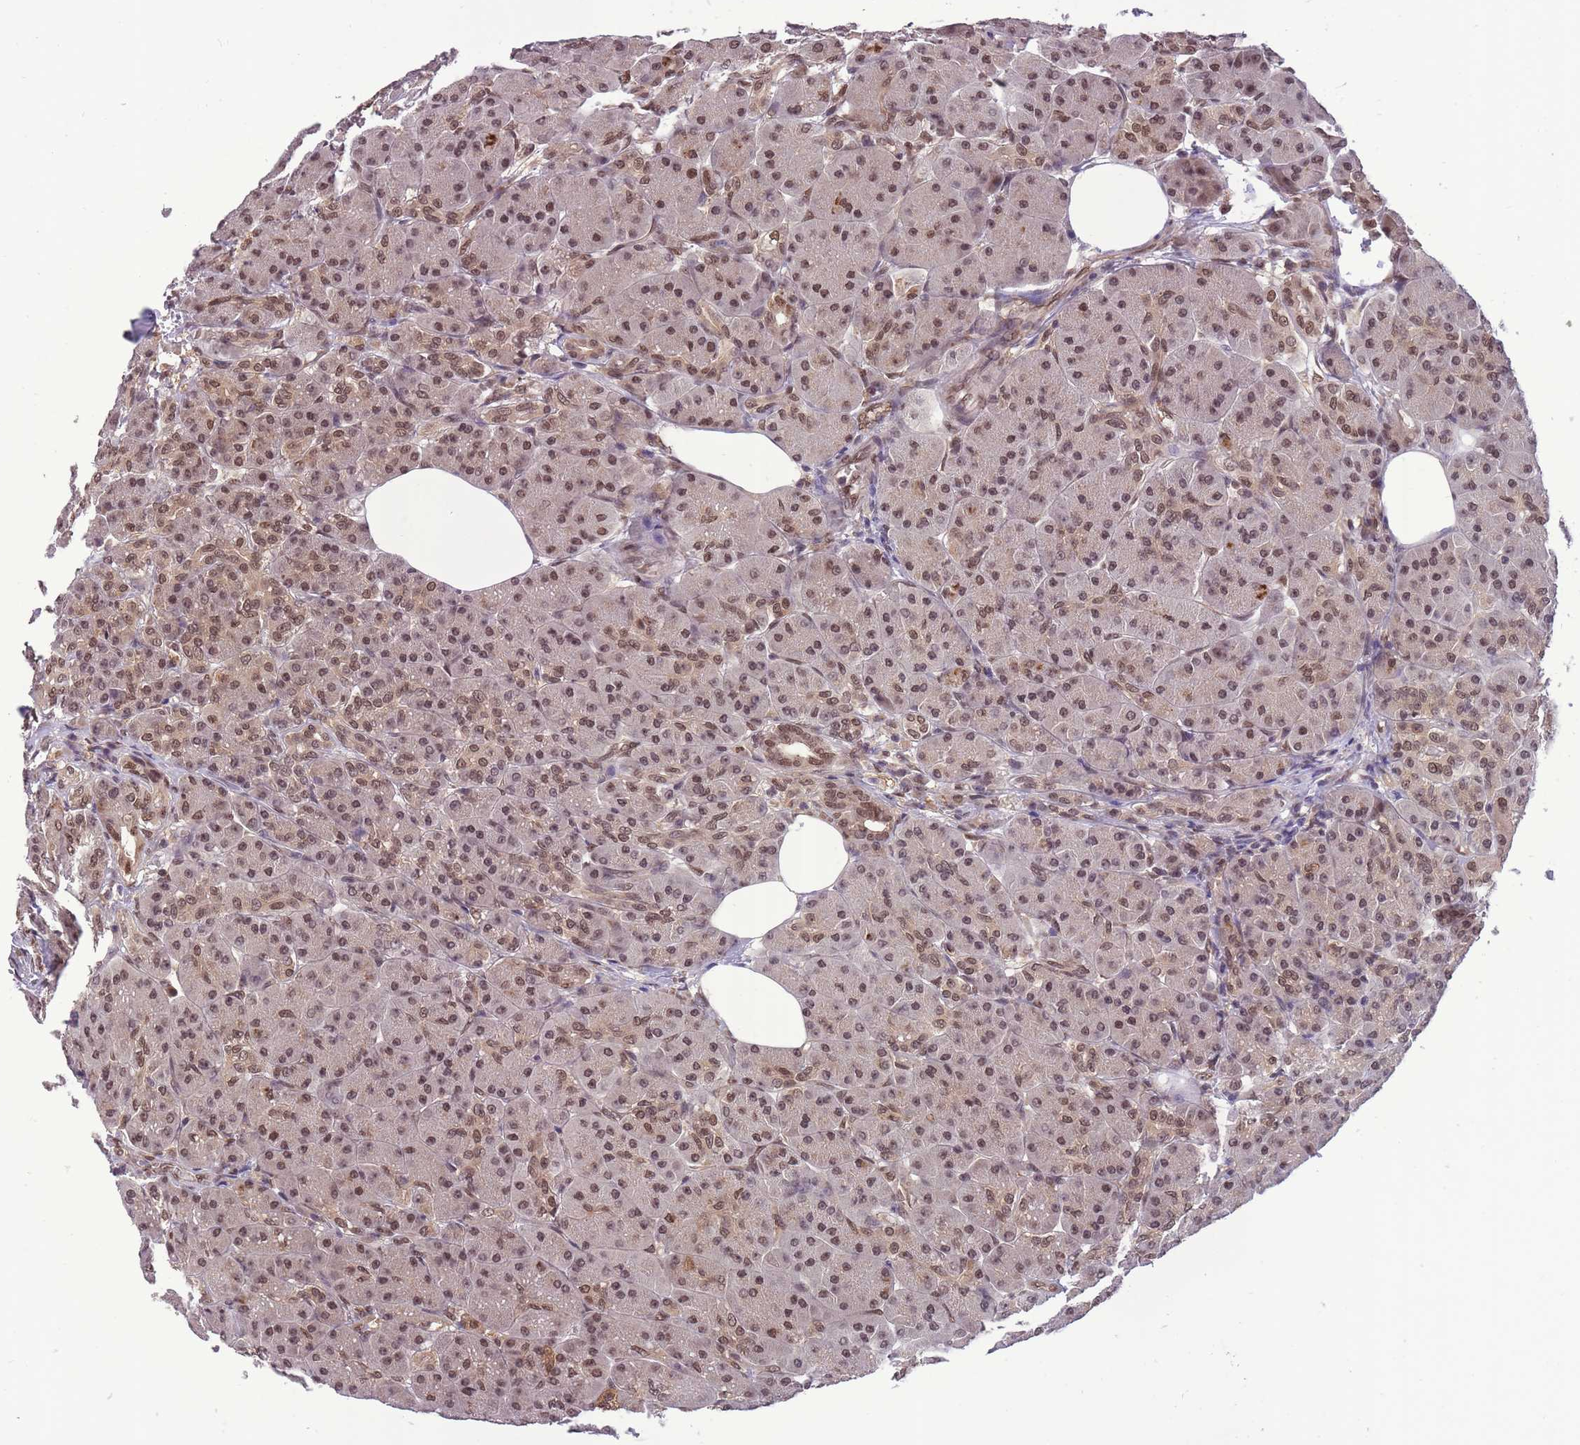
{"staining": {"intensity": "moderate", "quantity": ">75%", "location": "cytoplasmic/membranous,nuclear"}, "tissue": "pancreas", "cell_type": "Exocrine glandular cells", "image_type": "normal", "snomed": [{"axis": "morphology", "description": "Normal tissue, NOS"}, {"axis": "topography", "description": "Pancreas"}], "caption": "Exocrine glandular cells show medium levels of moderate cytoplasmic/membranous,nuclear staining in about >75% of cells in unremarkable pancreas.", "gene": "CDIP1", "patient": {"sex": "male", "age": 63}}